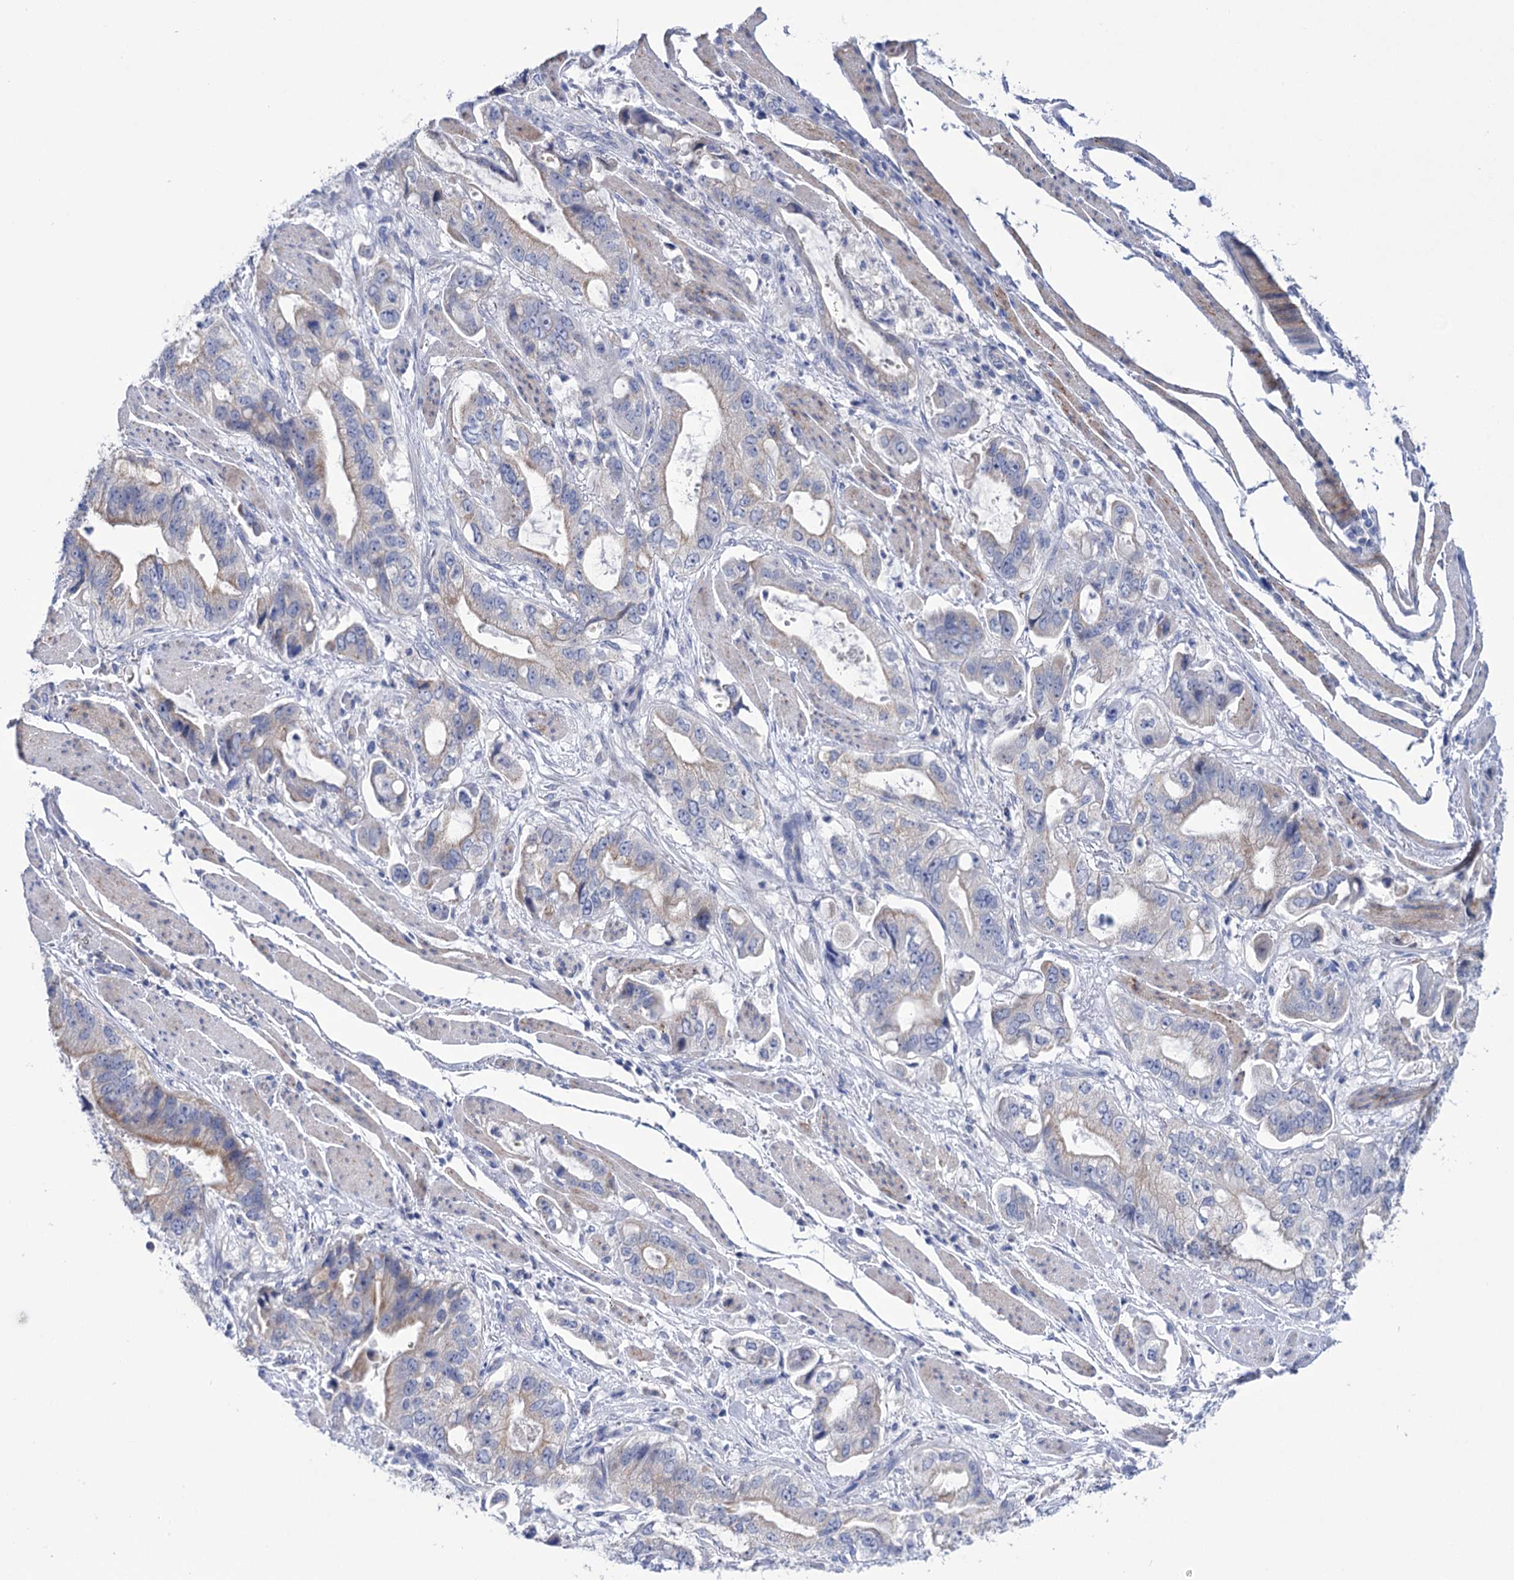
{"staining": {"intensity": "weak", "quantity": "<25%", "location": "cytoplasmic/membranous"}, "tissue": "stomach cancer", "cell_type": "Tumor cells", "image_type": "cancer", "snomed": [{"axis": "morphology", "description": "Adenocarcinoma, NOS"}, {"axis": "topography", "description": "Stomach"}], "caption": "The IHC micrograph has no significant expression in tumor cells of stomach adenocarcinoma tissue. (DAB immunohistochemistry with hematoxylin counter stain).", "gene": "YARS2", "patient": {"sex": "male", "age": 62}}